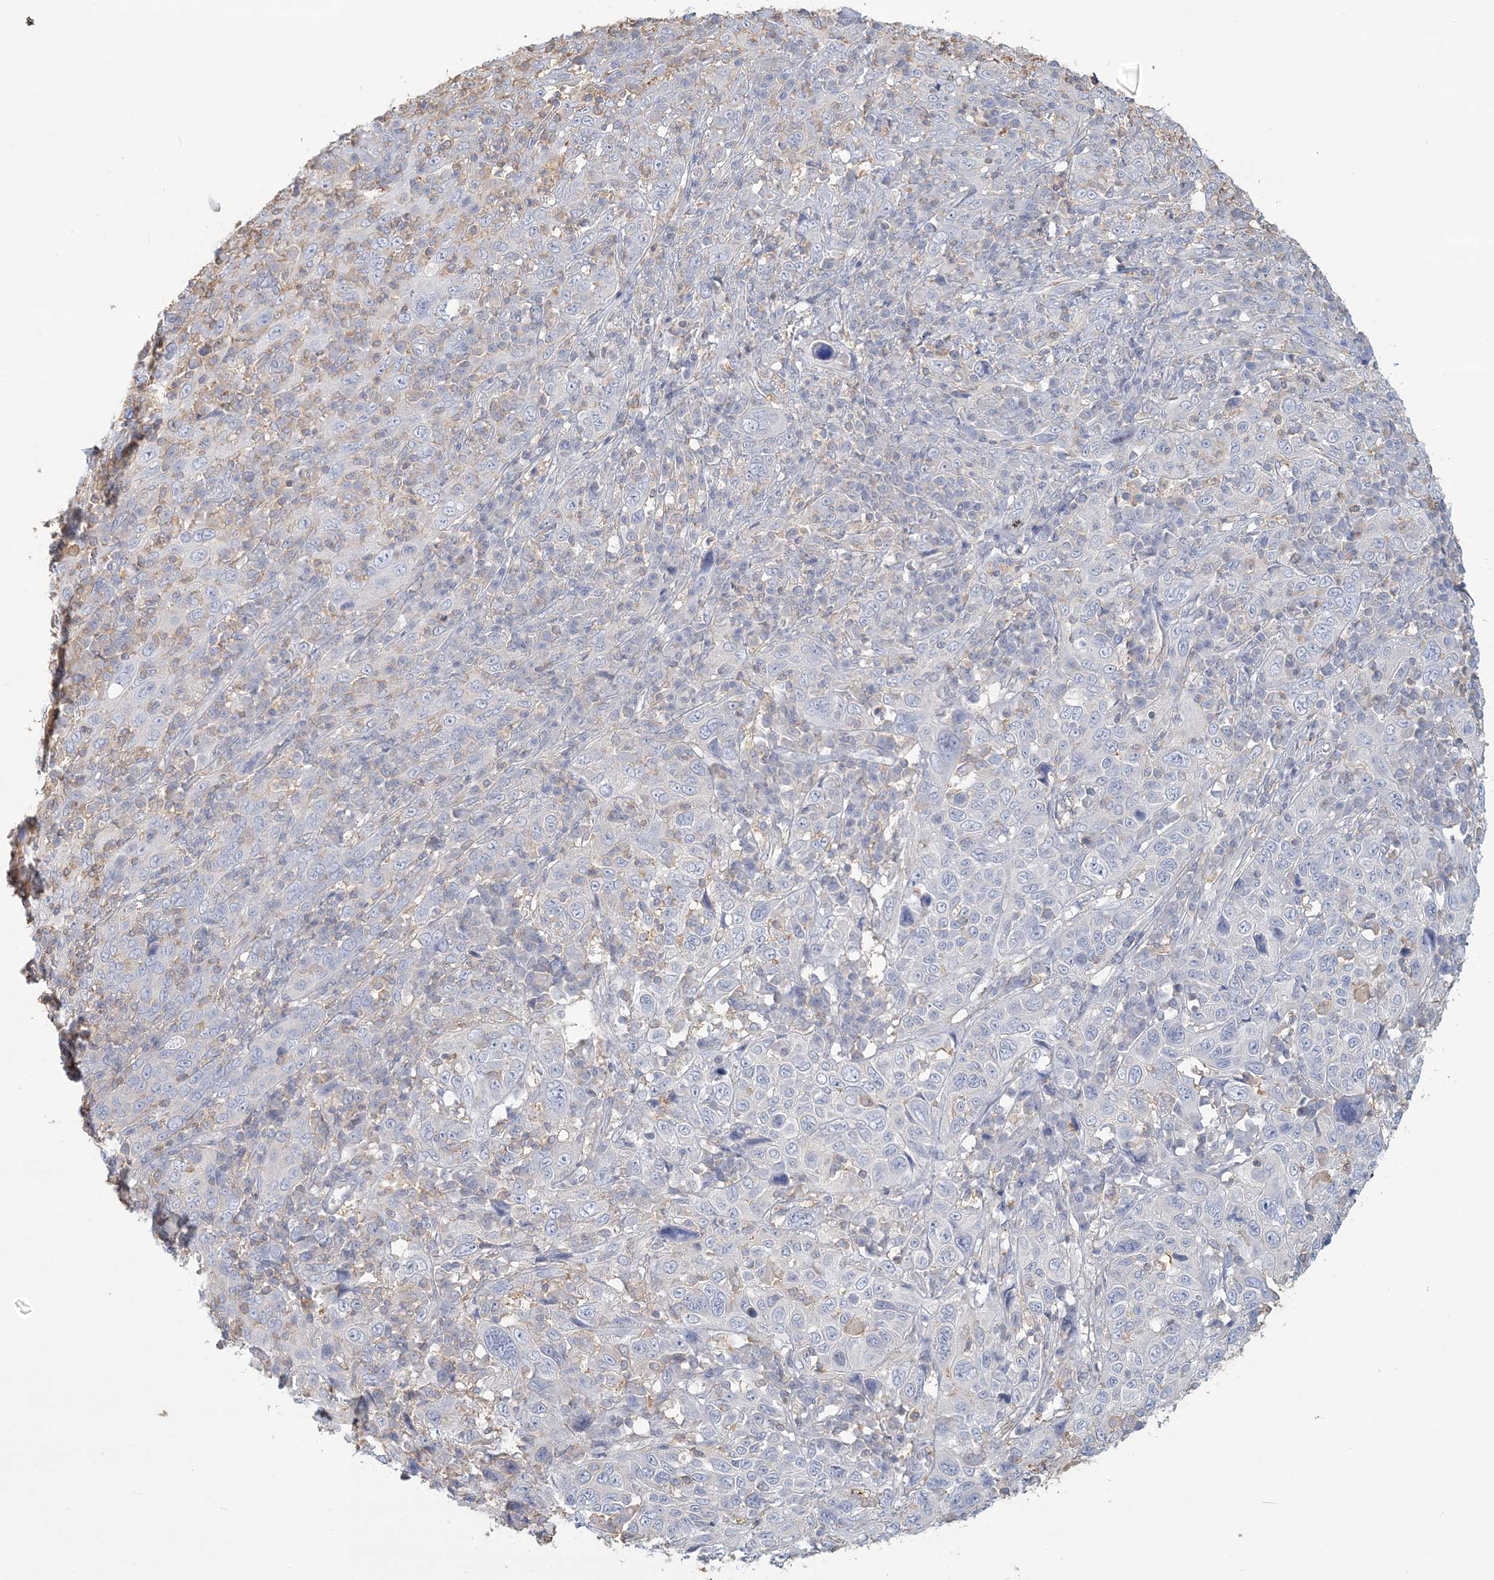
{"staining": {"intensity": "negative", "quantity": "none", "location": "none"}, "tissue": "cervical cancer", "cell_type": "Tumor cells", "image_type": "cancer", "snomed": [{"axis": "morphology", "description": "Squamous cell carcinoma, NOS"}, {"axis": "topography", "description": "Cervix"}], "caption": "Tumor cells are negative for brown protein staining in squamous cell carcinoma (cervical). (DAB (3,3'-diaminobenzidine) IHC, high magnification).", "gene": "ANKS1A", "patient": {"sex": "female", "age": 46}}